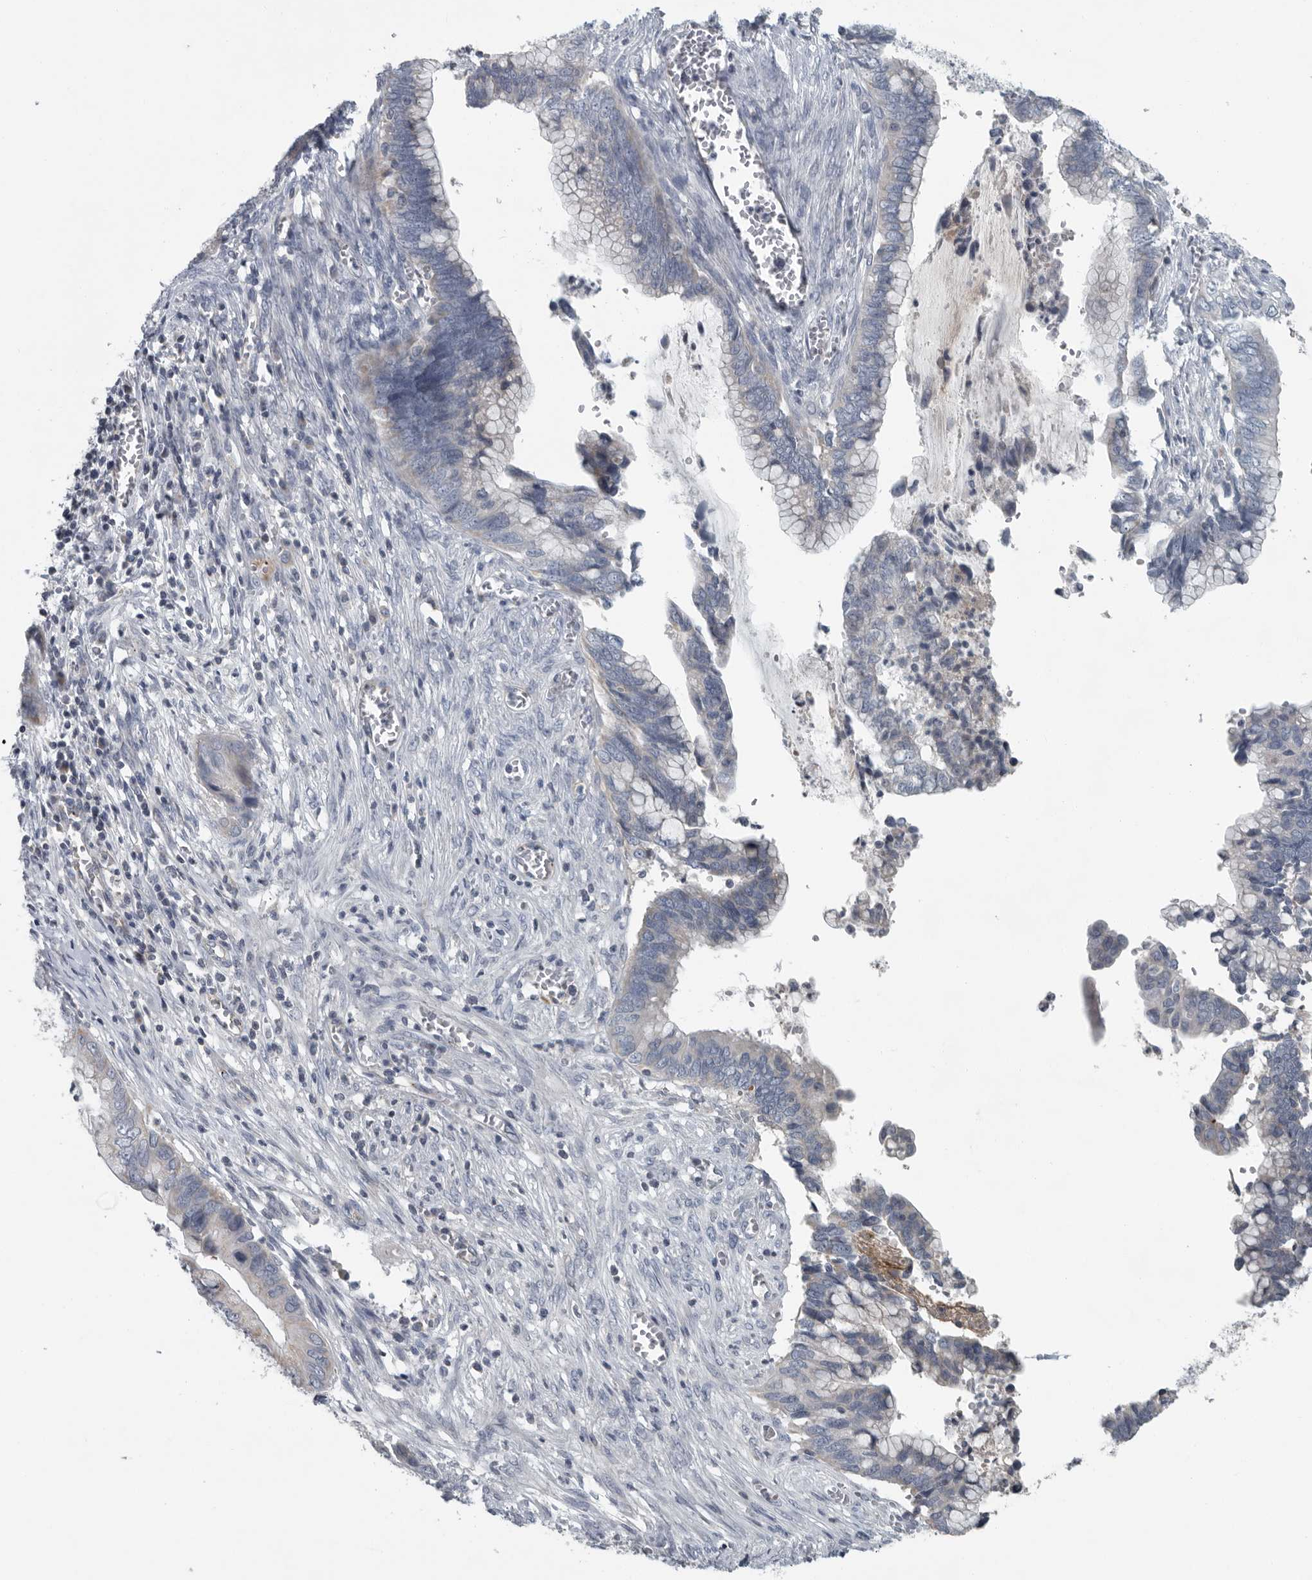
{"staining": {"intensity": "negative", "quantity": "none", "location": "none"}, "tissue": "cervical cancer", "cell_type": "Tumor cells", "image_type": "cancer", "snomed": [{"axis": "morphology", "description": "Adenocarcinoma, NOS"}, {"axis": "topography", "description": "Cervix"}], "caption": "Adenocarcinoma (cervical) was stained to show a protein in brown. There is no significant positivity in tumor cells.", "gene": "MPP3", "patient": {"sex": "female", "age": 44}}